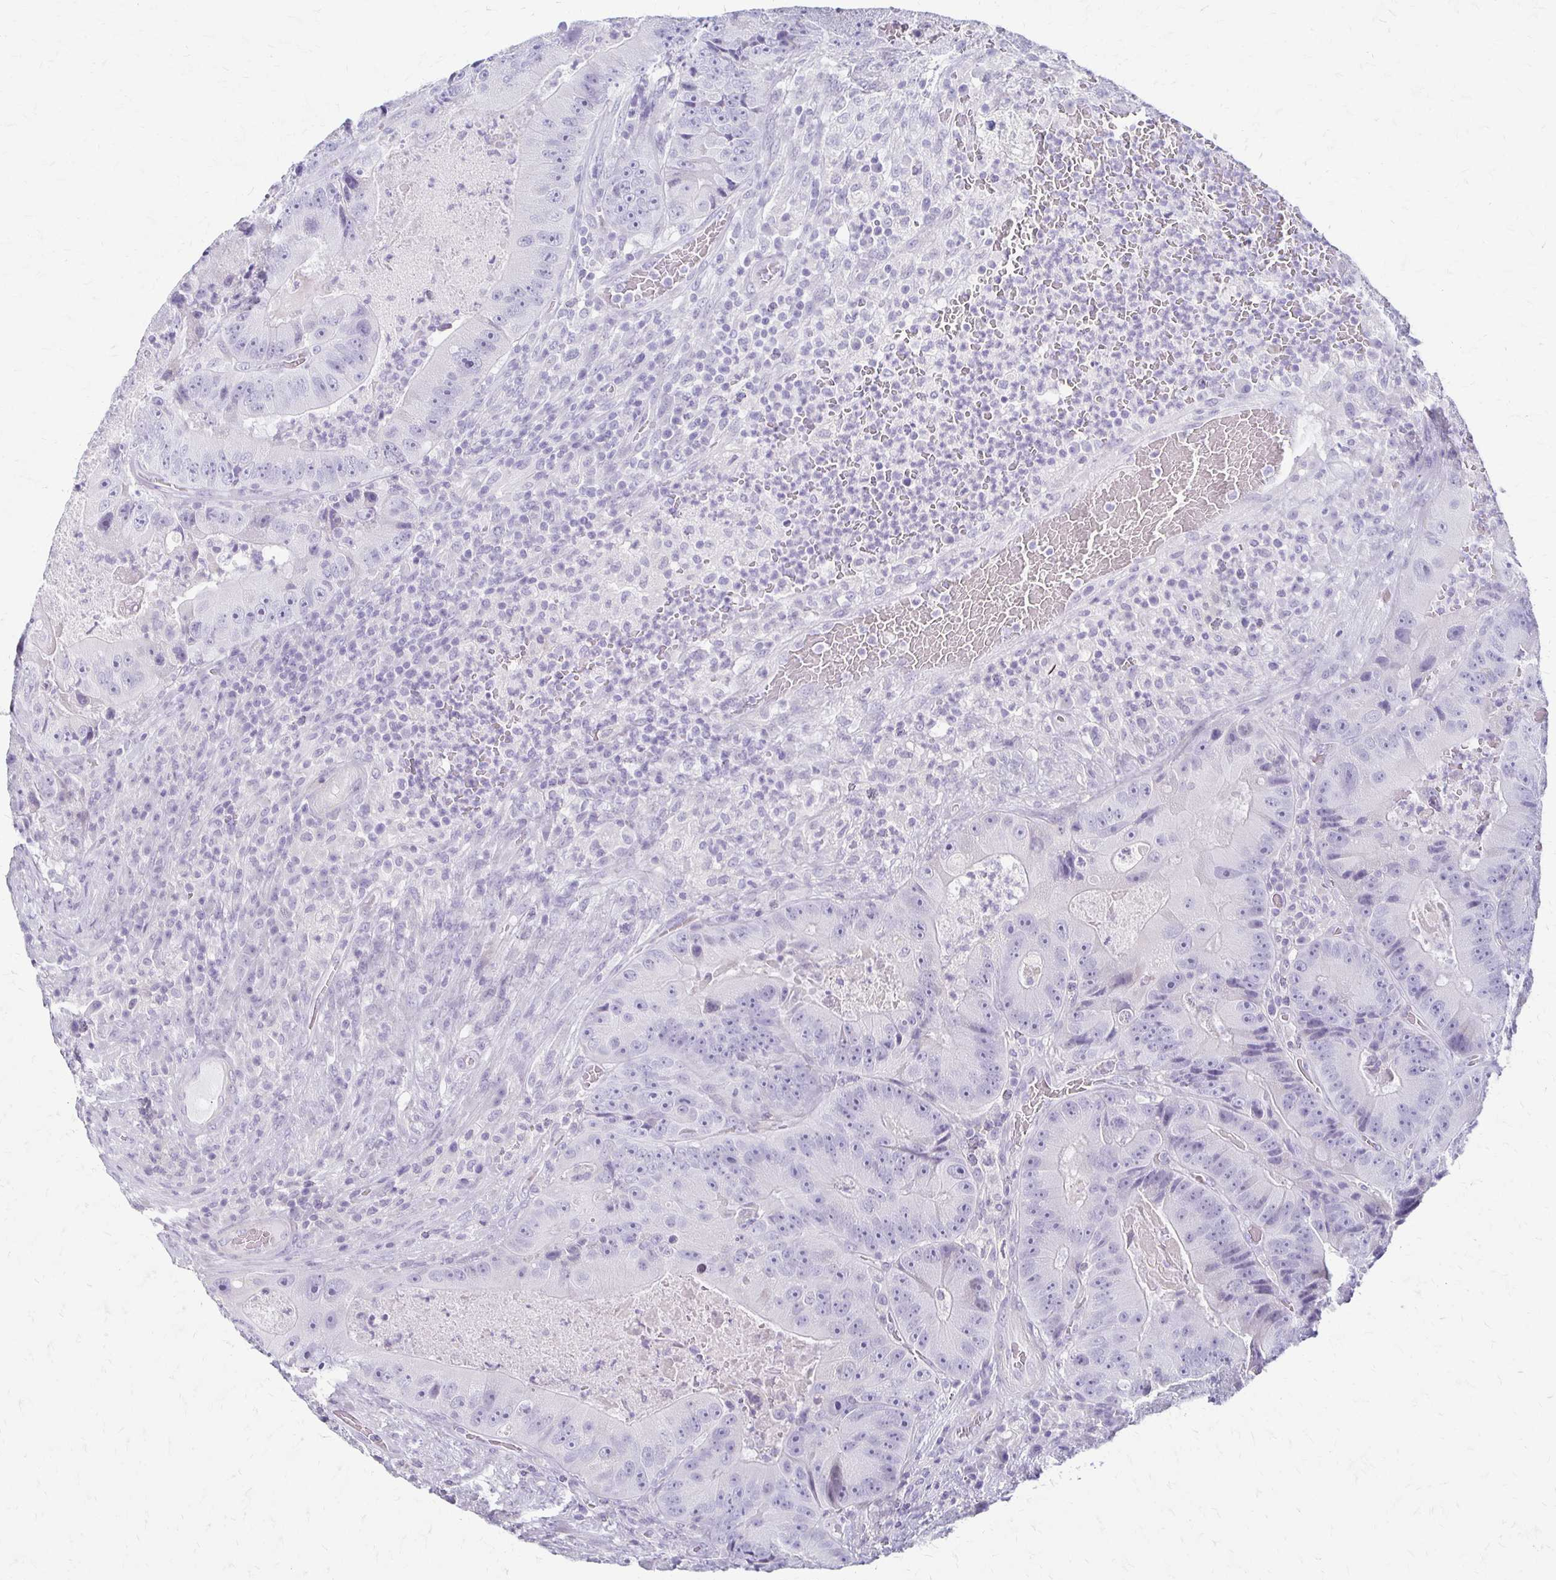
{"staining": {"intensity": "negative", "quantity": "none", "location": "none"}, "tissue": "colorectal cancer", "cell_type": "Tumor cells", "image_type": "cancer", "snomed": [{"axis": "morphology", "description": "Adenocarcinoma, NOS"}, {"axis": "topography", "description": "Colon"}], "caption": "The micrograph displays no staining of tumor cells in adenocarcinoma (colorectal).", "gene": "IVL", "patient": {"sex": "female", "age": 86}}